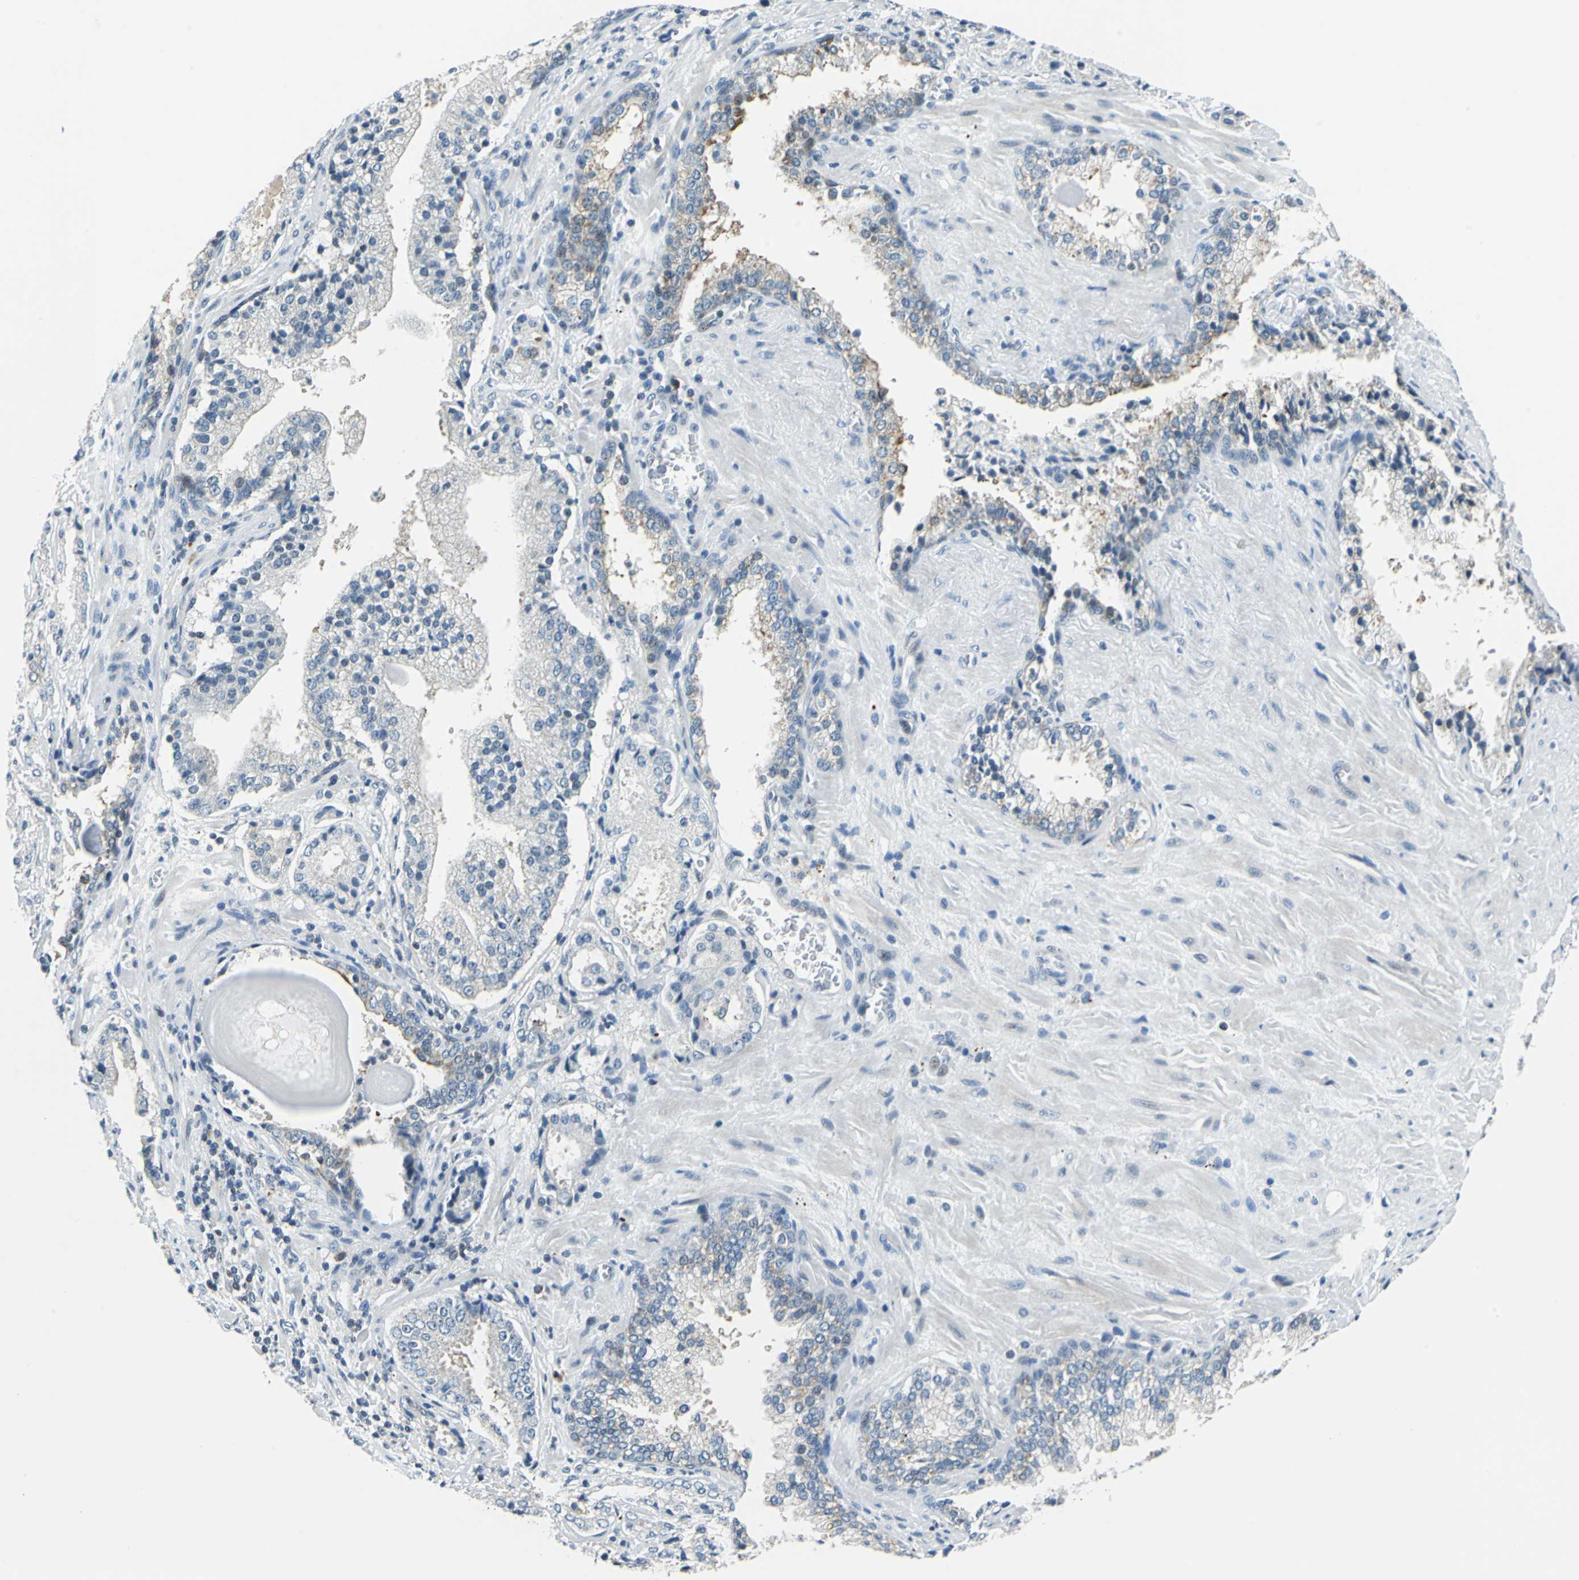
{"staining": {"intensity": "negative", "quantity": "none", "location": "none"}, "tissue": "prostate cancer", "cell_type": "Tumor cells", "image_type": "cancer", "snomed": [{"axis": "morphology", "description": "Adenocarcinoma, High grade"}, {"axis": "topography", "description": "Prostate"}], "caption": "Immunohistochemical staining of human prostate cancer shows no significant expression in tumor cells. The staining was performed using DAB (3,3'-diaminobenzidine) to visualize the protein expression in brown, while the nuclei were stained in blue with hematoxylin (Magnification: 20x).", "gene": "HCFC2", "patient": {"sex": "male", "age": 58}}